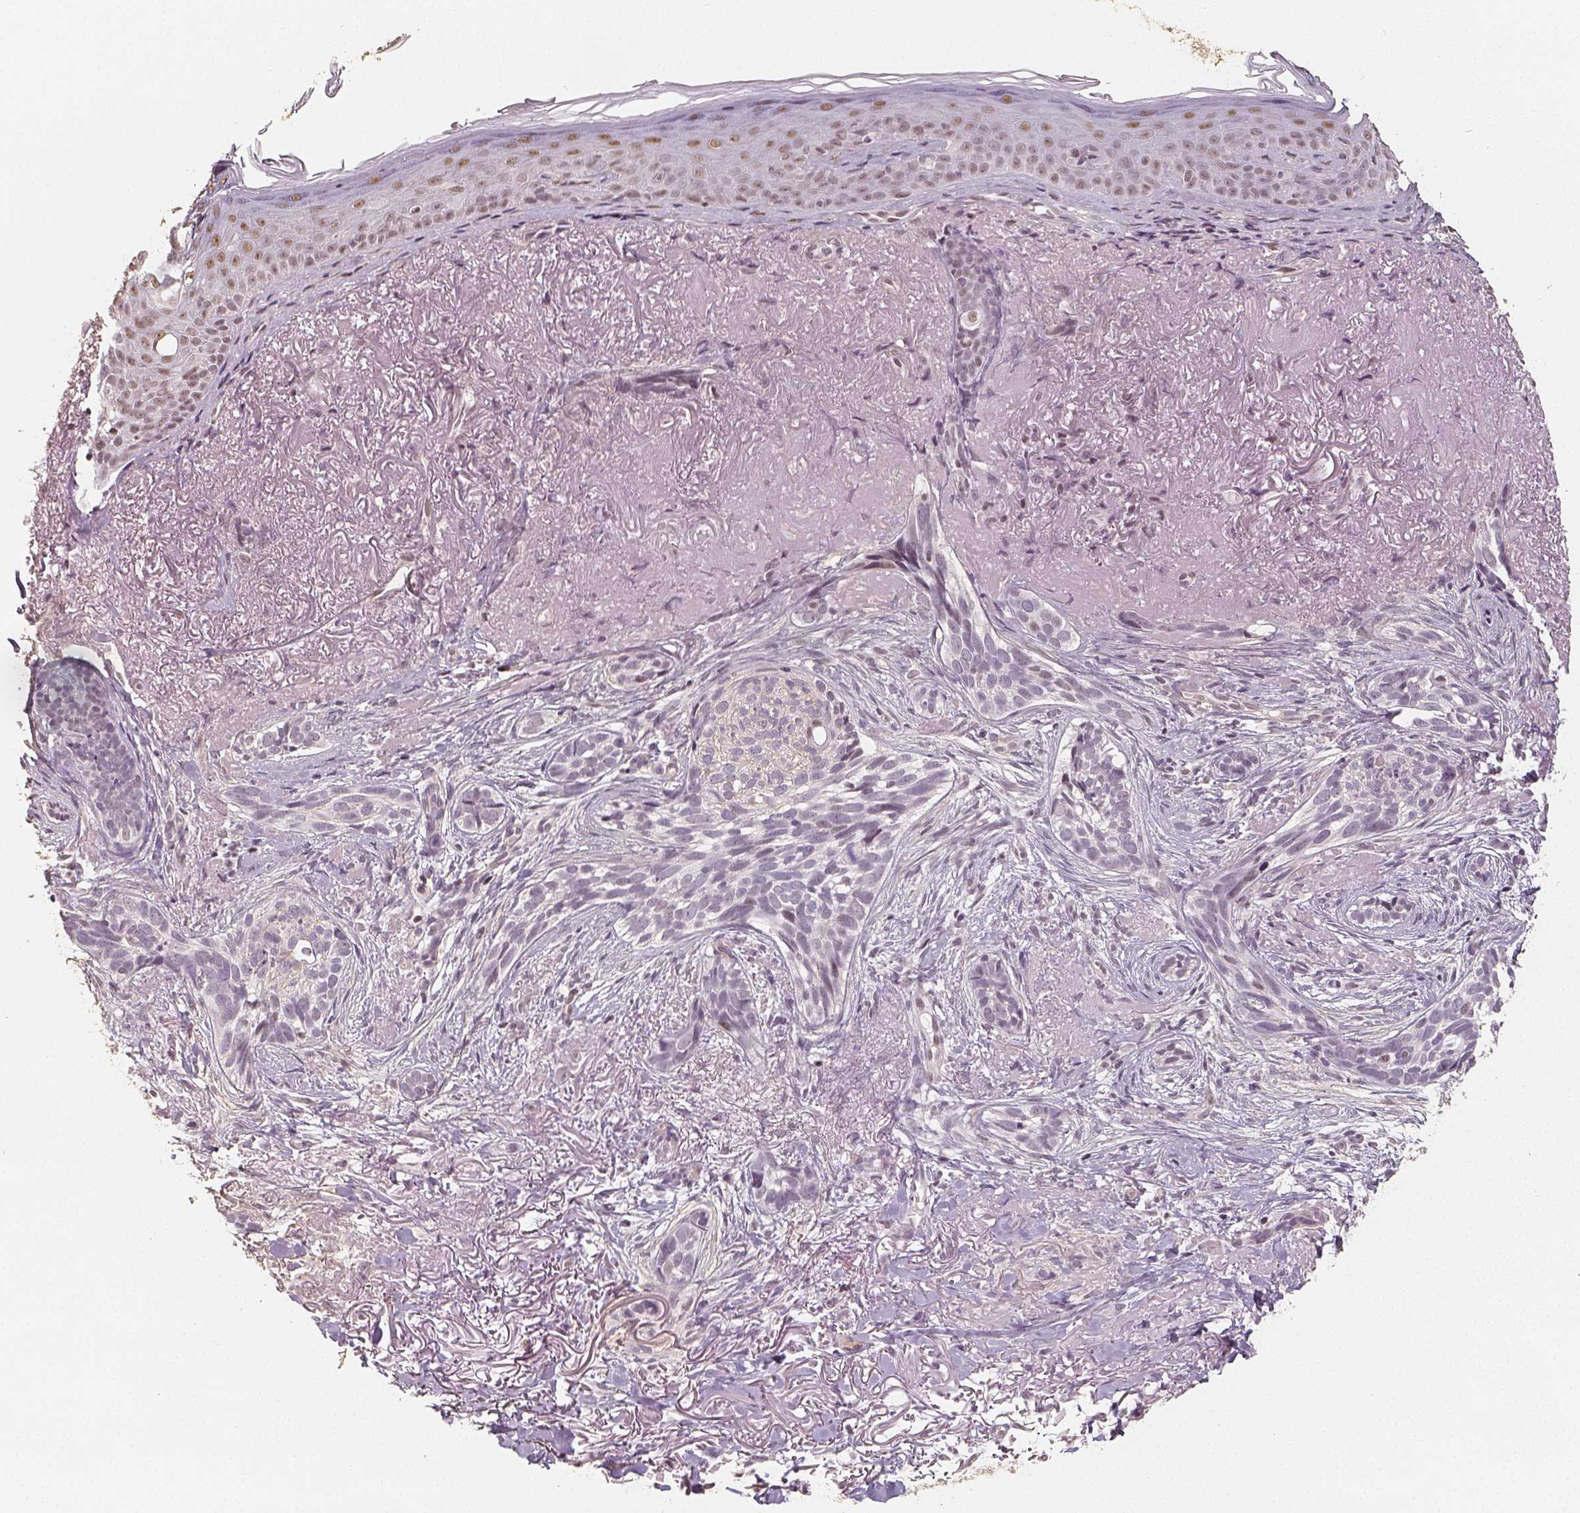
{"staining": {"intensity": "weak", "quantity": "<25%", "location": "nuclear"}, "tissue": "skin cancer", "cell_type": "Tumor cells", "image_type": "cancer", "snomed": [{"axis": "morphology", "description": "Basal cell carcinoma"}, {"axis": "morphology", "description": "BCC, high aggressive"}, {"axis": "topography", "description": "Skin"}], "caption": "DAB (3,3'-diaminobenzidine) immunohistochemical staining of human skin cancer (bcc,  high aggressive) demonstrates no significant expression in tumor cells.", "gene": "HDAC1", "patient": {"sex": "female", "age": 86}}